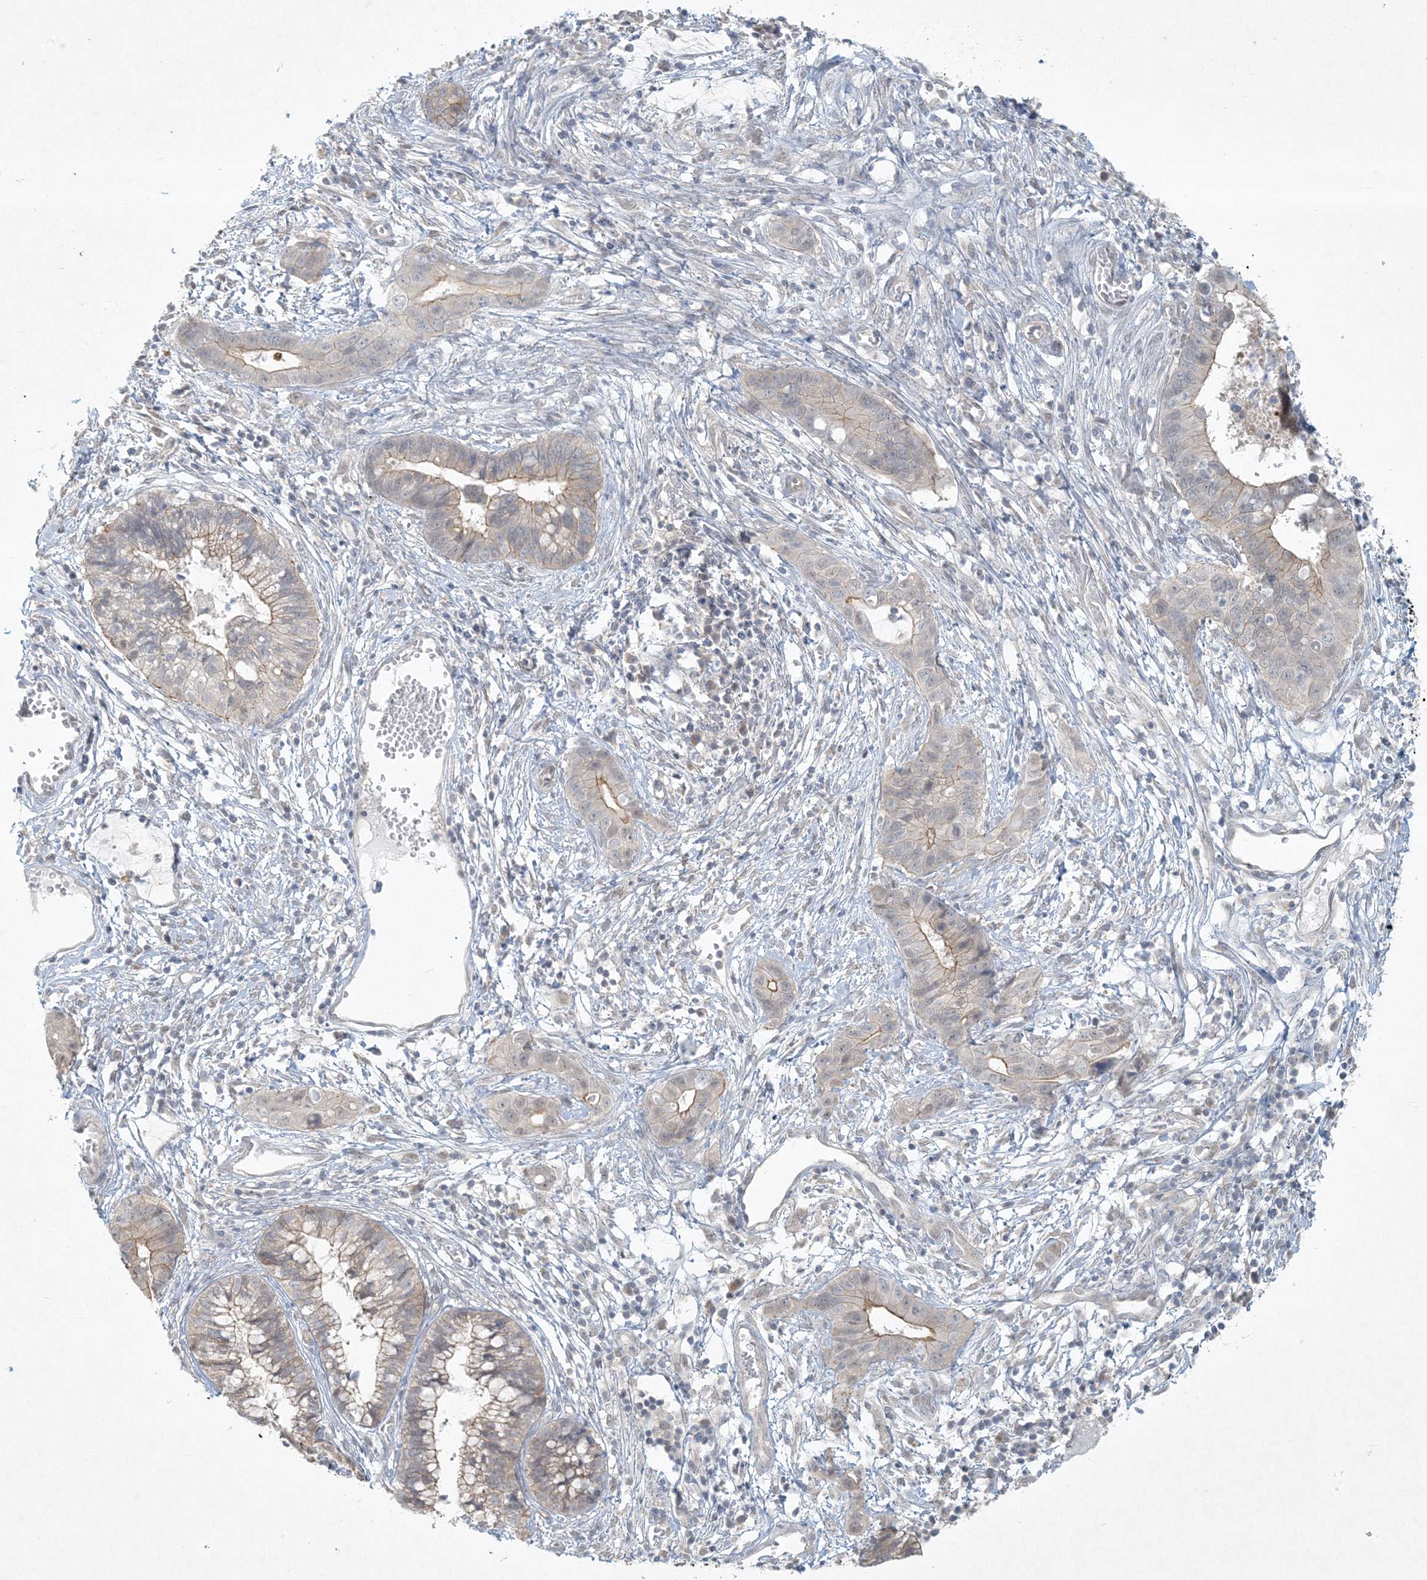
{"staining": {"intensity": "moderate", "quantity": "<25%", "location": "cytoplasmic/membranous"}, "tissue": "cervical cancer", "cell_type": "Tumor cells", "image_type": "cancer", "snomed": [{"axis": "morphology", "description": "Adenocarcinoma, NOS"}, {"axis": "topography", "description": "Cervix"}], "caption": "This histopathology image exhibits IHC staining of human cervical adenocarcinoma, with low moderate cytoplasmic/membranous staining in approximately <25% of tumor cells.", "gene": "BCORL1", "patient": {"sex": "female", "age": 44}}